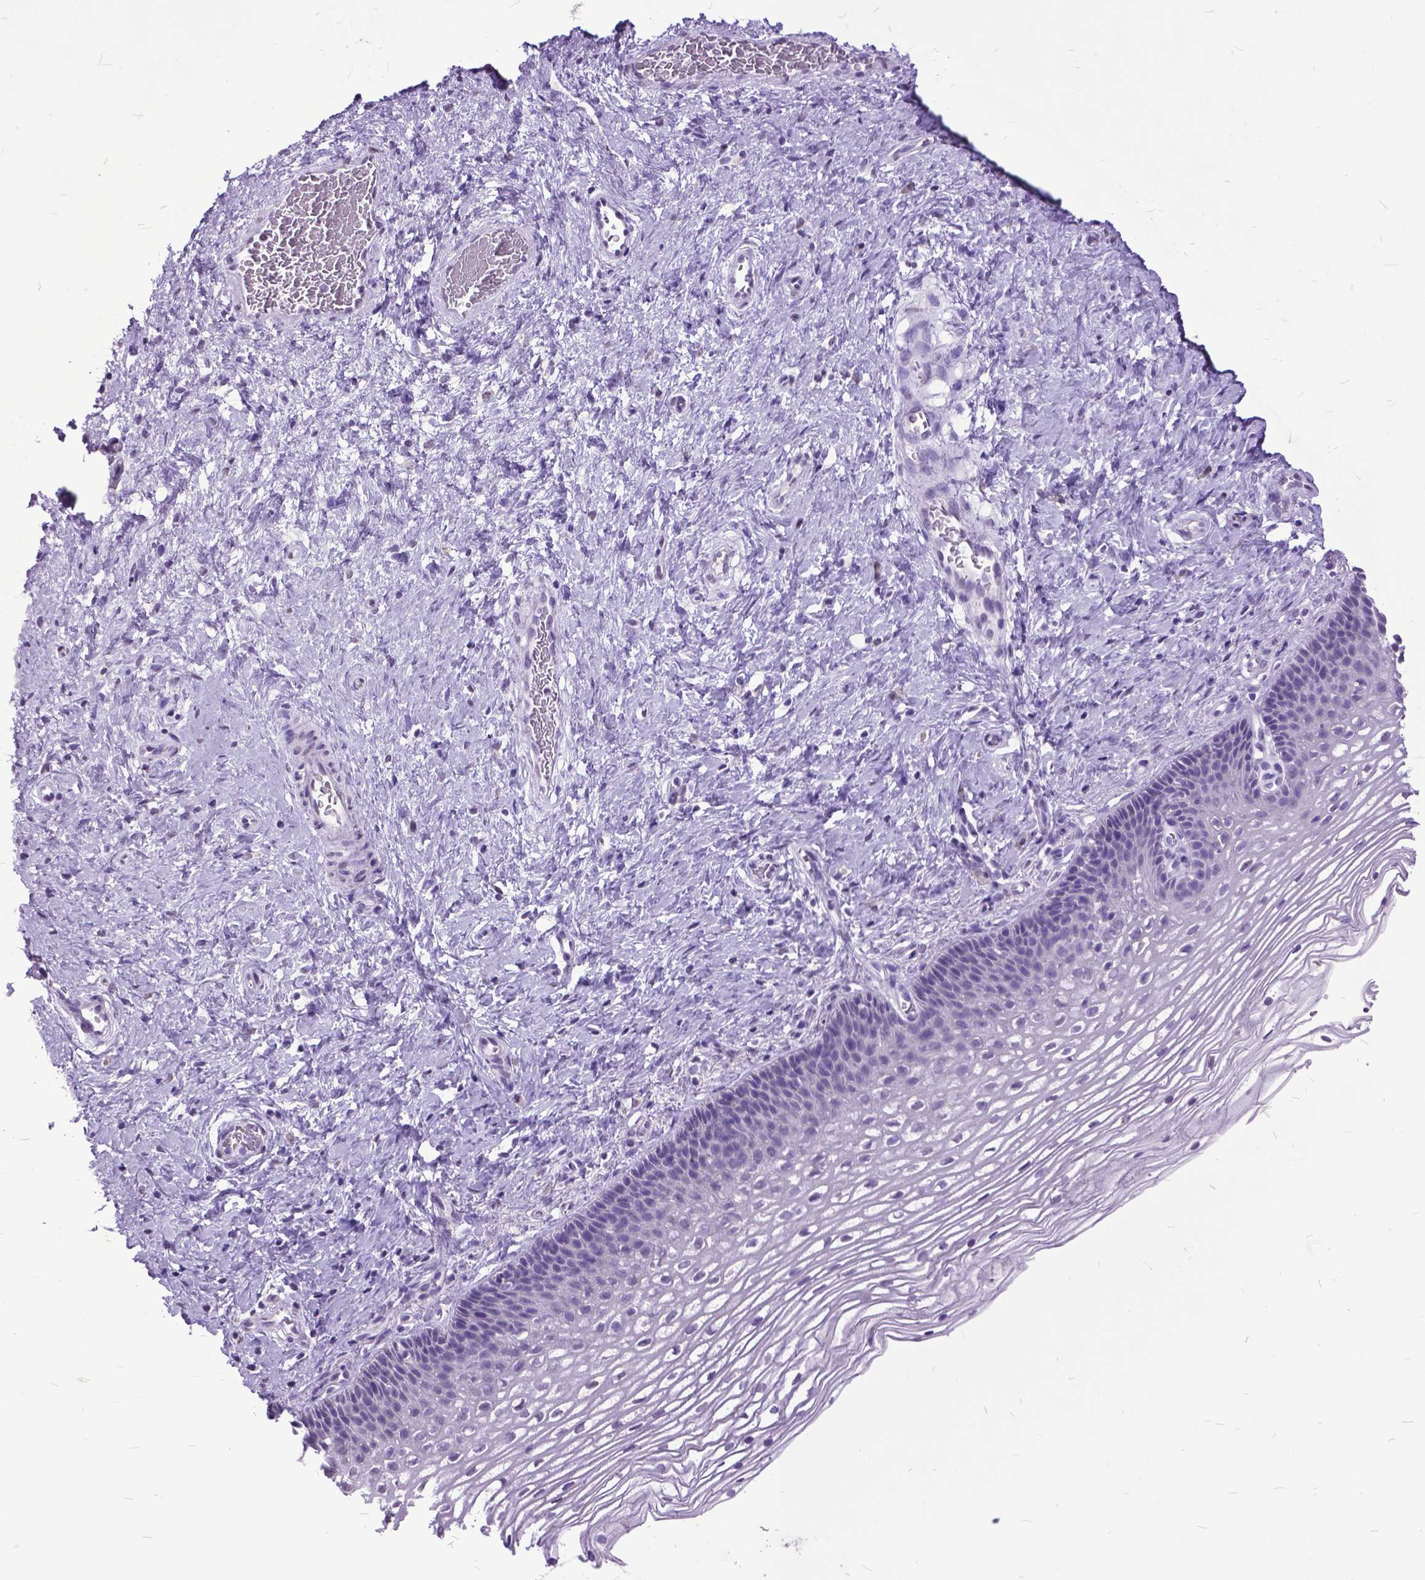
{"staining": {"intensity": "negative", "quantity": "none", "location": "none"}, "tissue": "cervix", "cell_type": "Glandular cells", "image_type": "normal", "snomed": [{"axis": "morphology", "description": "Normal tissue, NOS"}, {"axis": "topography", "description": "Cervix"}], "caption": "This is a photomicrograph of immunohistochemistry staining of unremarkable cervix, which shows no staining in glandular cells.", "gene": "MARCHF10", "patient": {"sex": "female", "age": 34}}